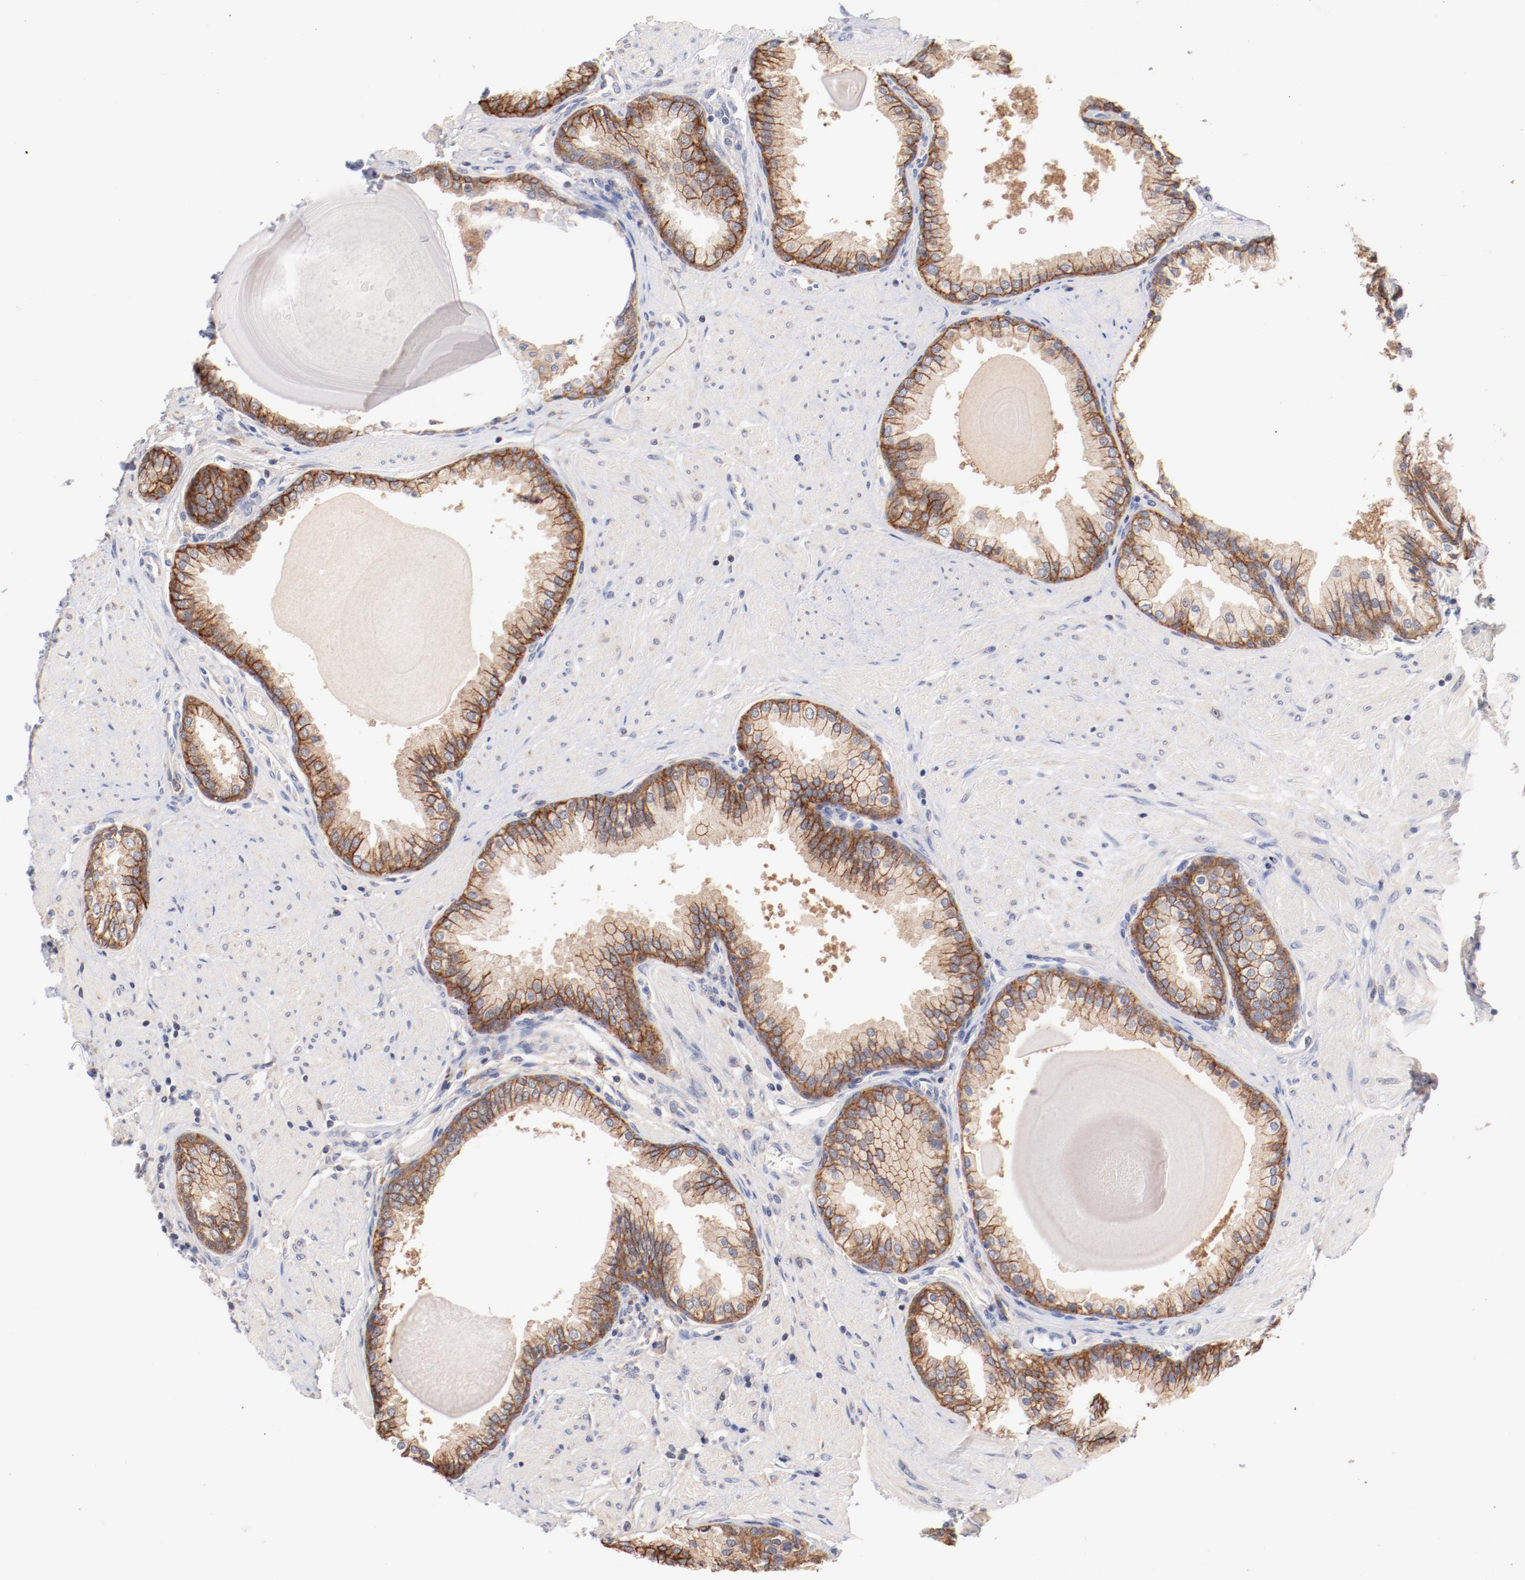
{"staining": {"intensity": "moderate", "quantity": ">75%", "location": "cytoplasmic/membranous"}, "tissue": "prostate", "cell_type": "Glandular cells", "image_type": "normal", "snomed": [{"axis": "morphology", "description": "Normal tissue, NOS"}, {"axis": "topography", "description": "Prostate"}], "caption": "Brown immunohistochemical staining in normal prostate shows moderate cytoplasmic/membranous staining in about >75% of glandular cells. The staining is performed using DAB brown chromogen to label protein expression. The nuclei are counter-stained blue using hematoxylin.", "gene": "SETD3", "patient": {"sex": "male", "age": 51}}